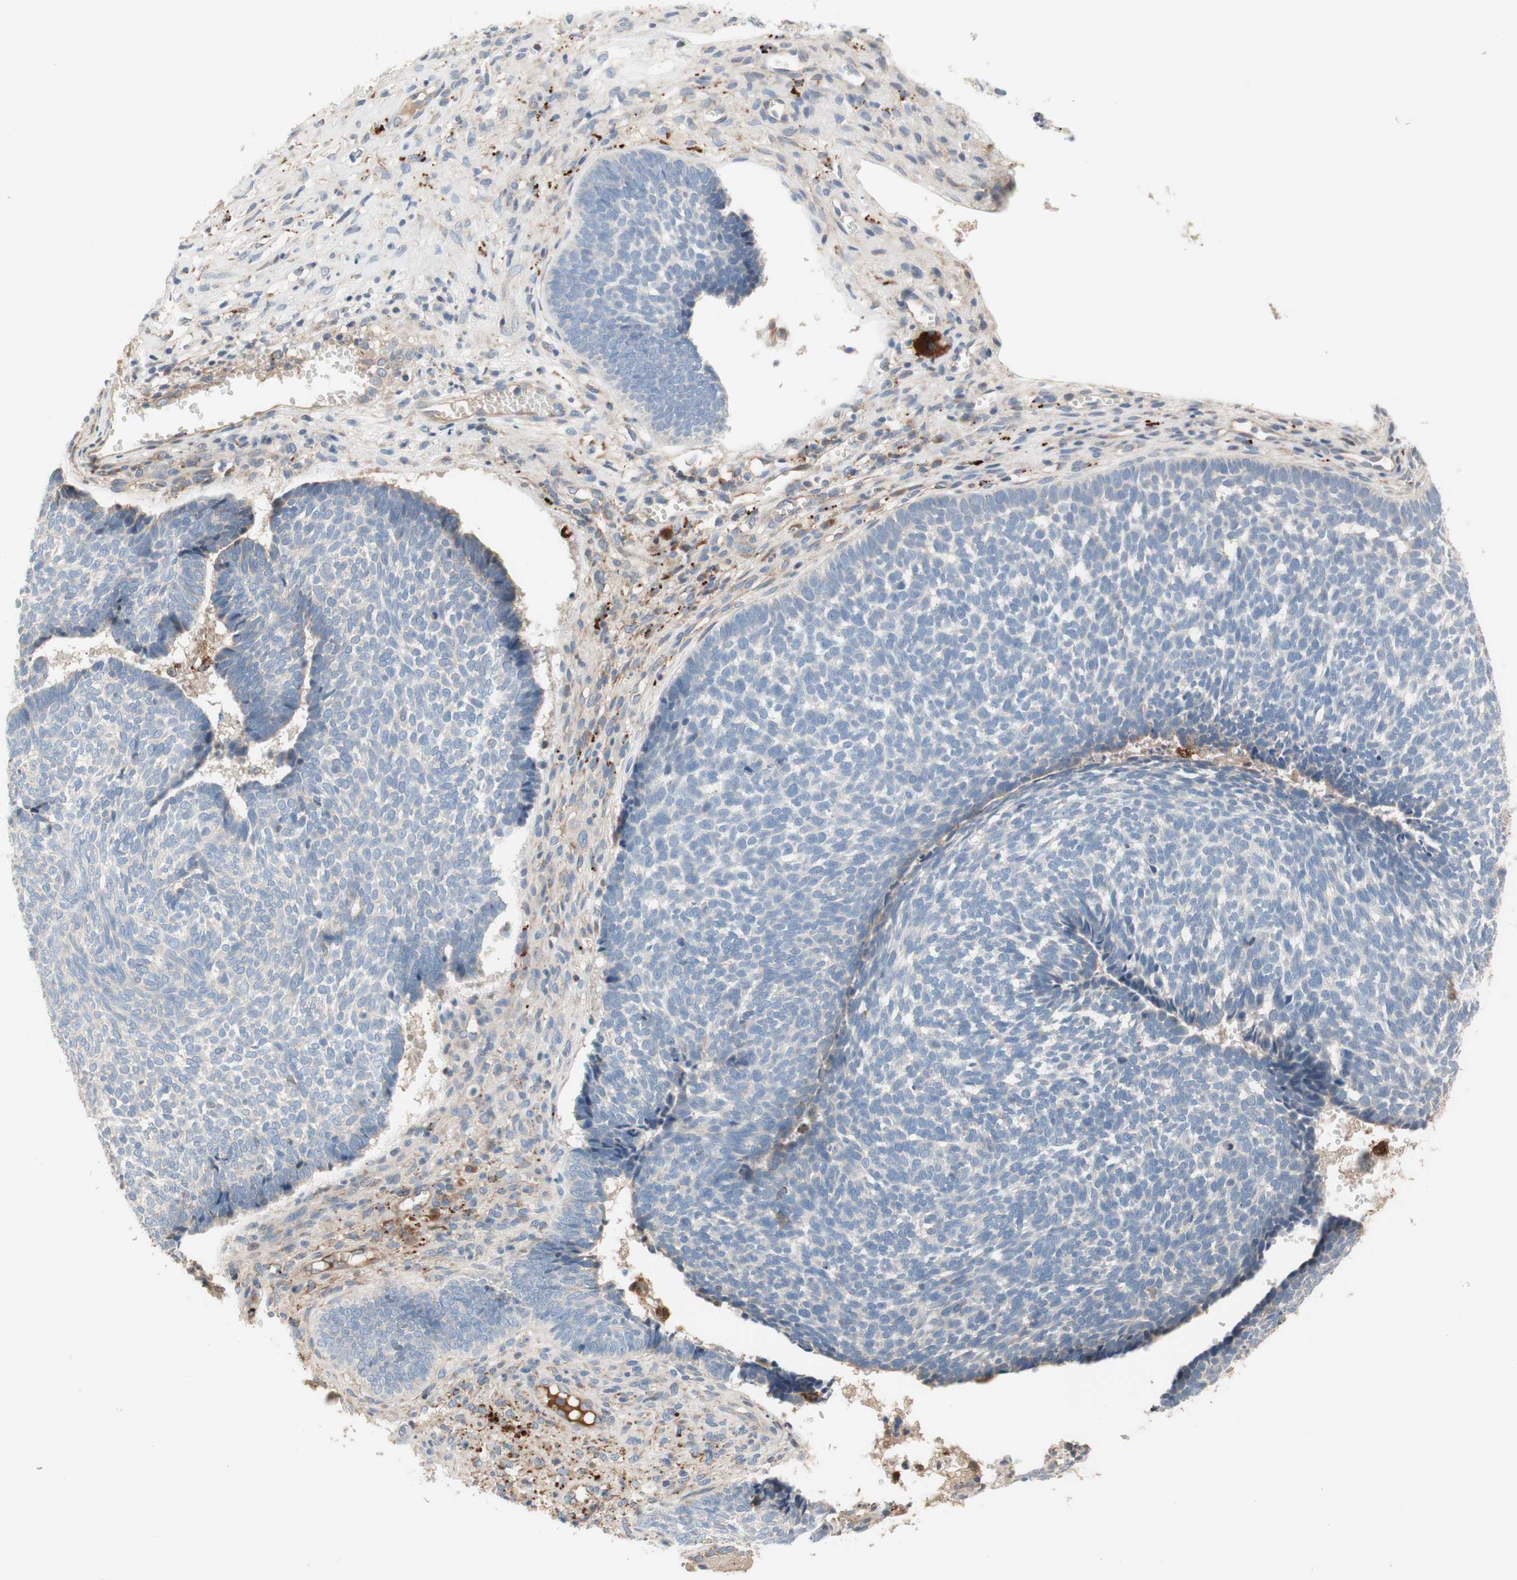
{"staining": {"intensity": "negative", "quantity": "none", "location": "none"}, "tissue": "skin cancer", "cell_type": "Tumor cells", "image_type": "cancer", "snomed": [{"axis": "morphology", "description": "Basal cell carcinoma"}, {"axis": "topography", "description": "Skin"}], "caption": "A histopathology image of basal cell carcinoma (skin) stained for a protein demonstrates no brown staining in tumor cells.", "gene": "PTPN21", "patient": {"sex": "male", "age": 84}}